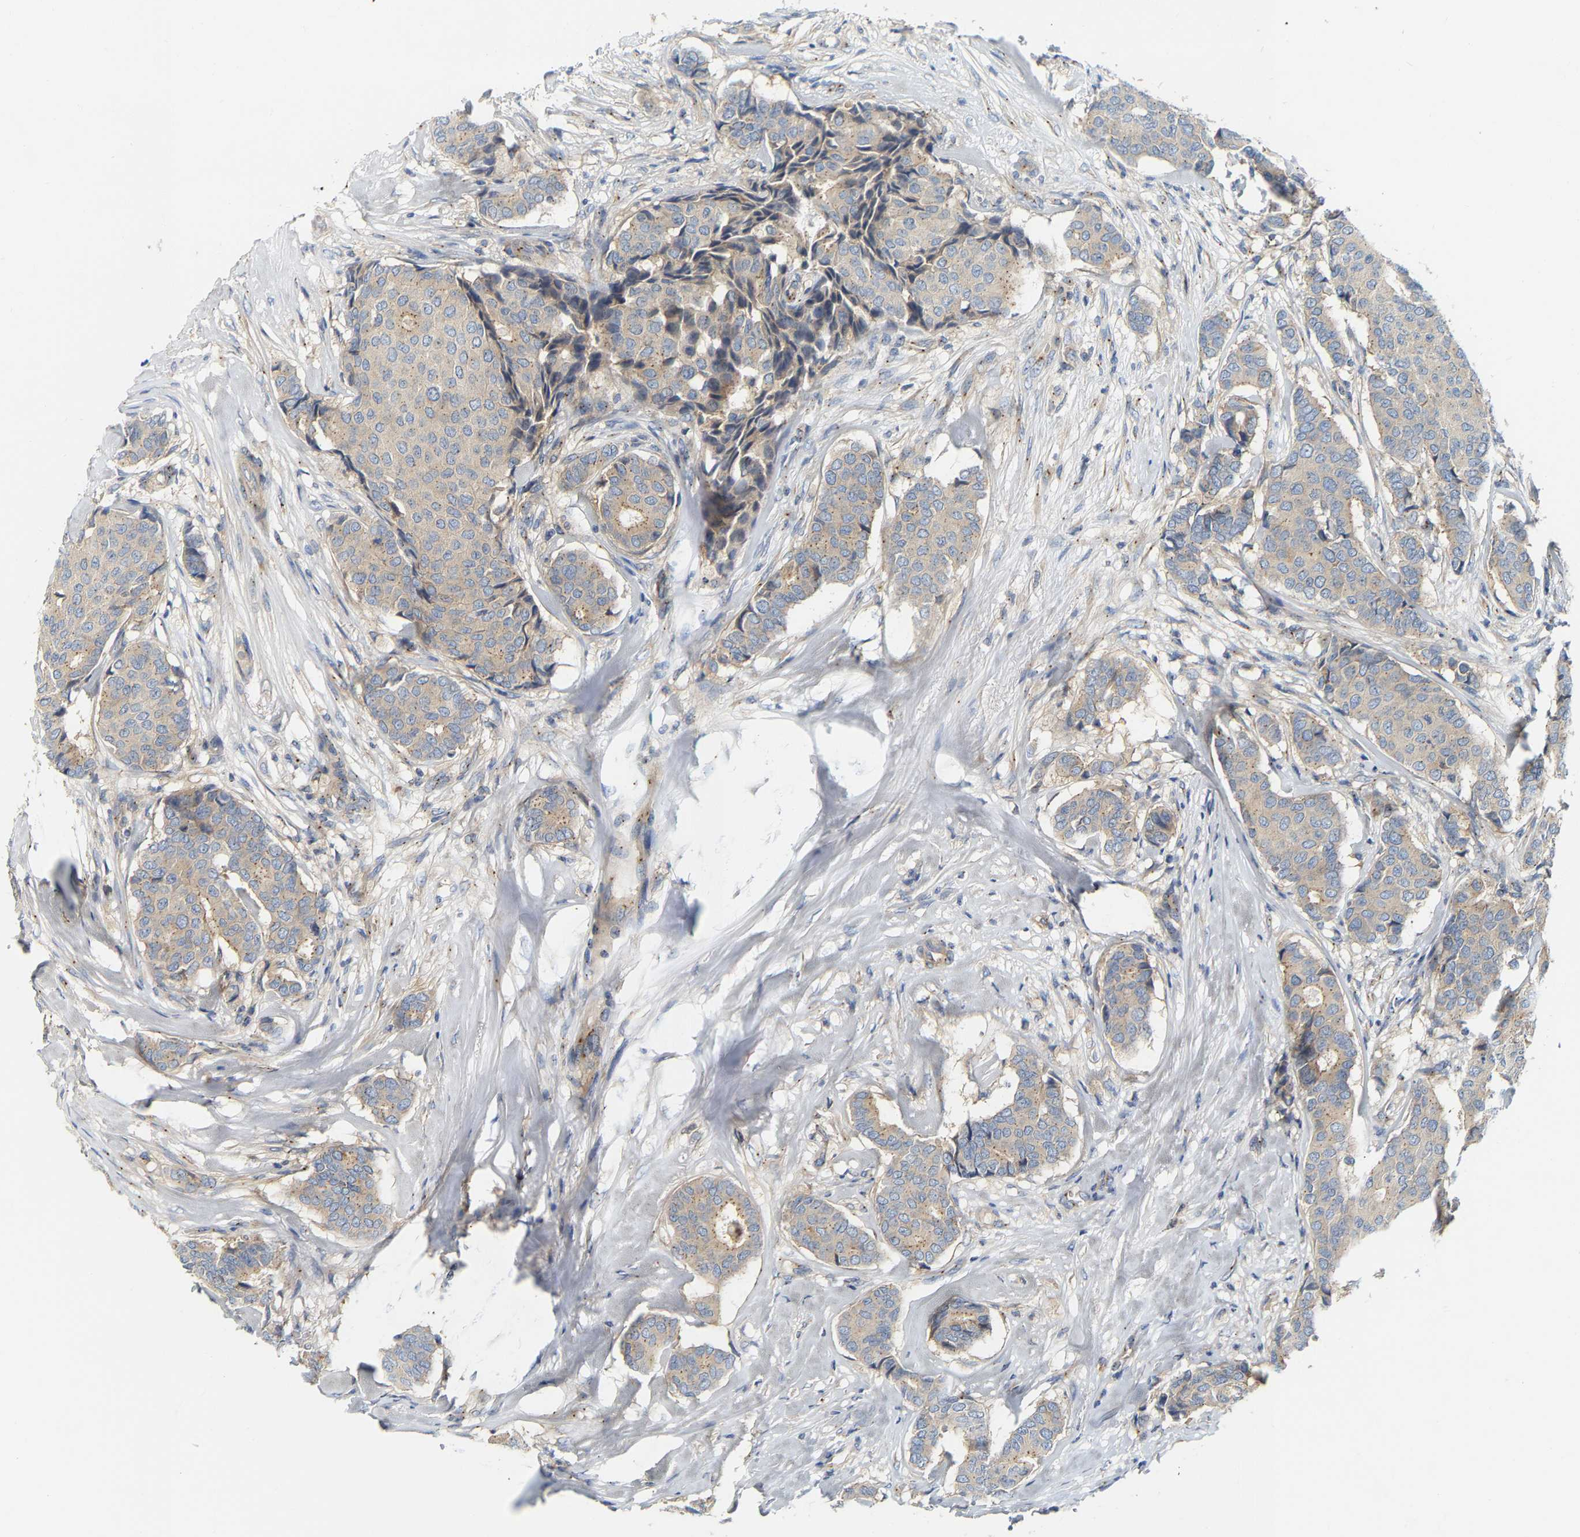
{"staining": {"intensity": "weak", "quantity": "25%-75%", "location": "cytoplasmic/membranous"}, "tissue": "breast cancer", "cell_type": "Tumor cells", "image_type": "cancer", "snomed": [{"axis": "morphology", "description": "Duct carcinoma"}, {"axis": "topography", "description": "Breast"}], "caption": "Protein expression analysis of human breast cancer (invasive ductal carcinoma) reveals weak cytoplasmic/membranous expression in approximately 25%-75% of tumor cells.", "gene": "PCNT", "patient": {"sex": "female", "age": 75}}